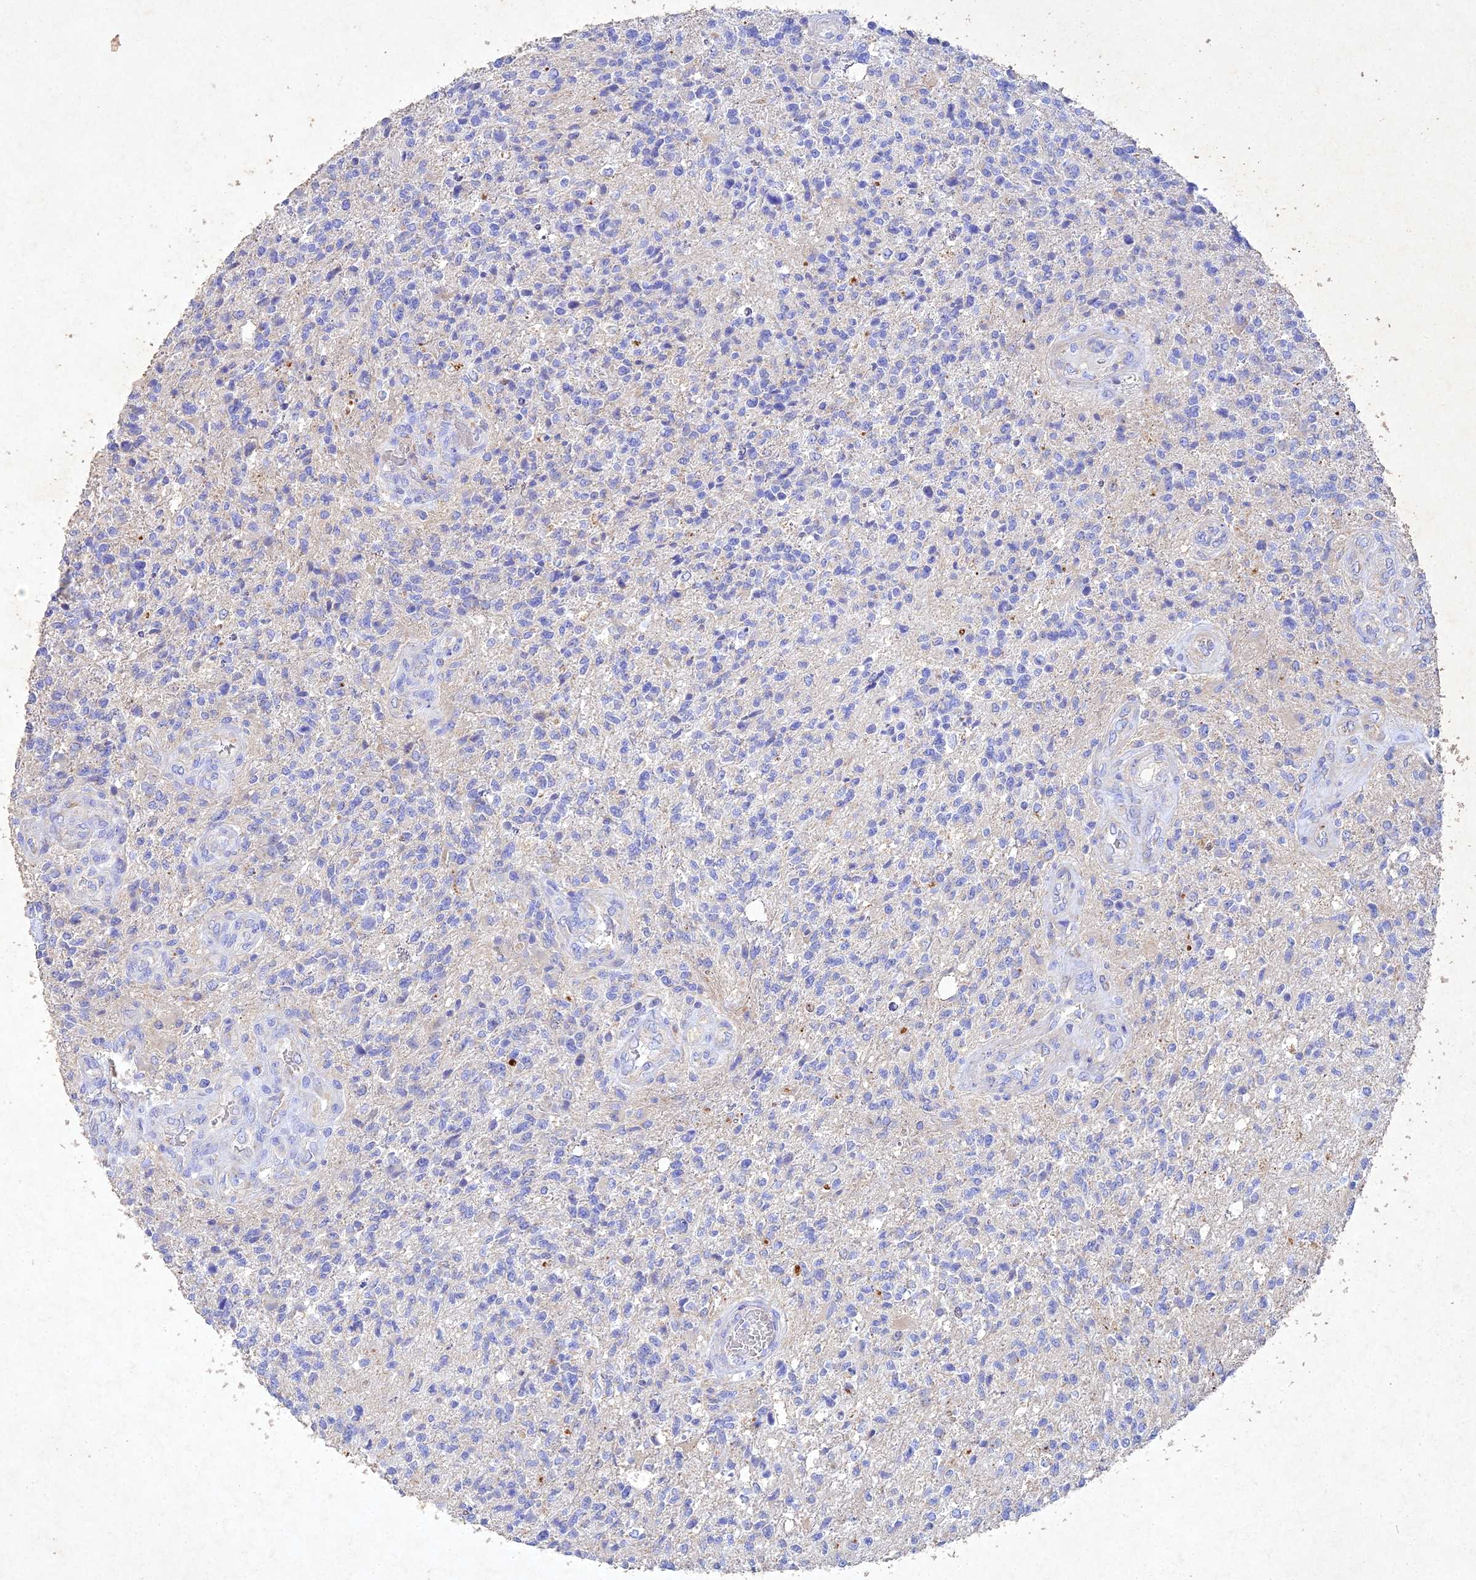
{"staining": {"intensity": "negative", "quantity": "none", "location": "none"}, "tissue": "glioma", "cell_type": "Tumor cells", "image_type": "cancer", "snomed": [{"axis": "morphology", "description": "Glioma, malignant, High grade"}, {"axis": "topography", "description": "Brain"}], "caption": "Immunohistochemistry (IHC) of glioma reveals no positivity in tumor cells.", "gene": "NDUFV1", "patient": {"sex": "male", "age": 56}}